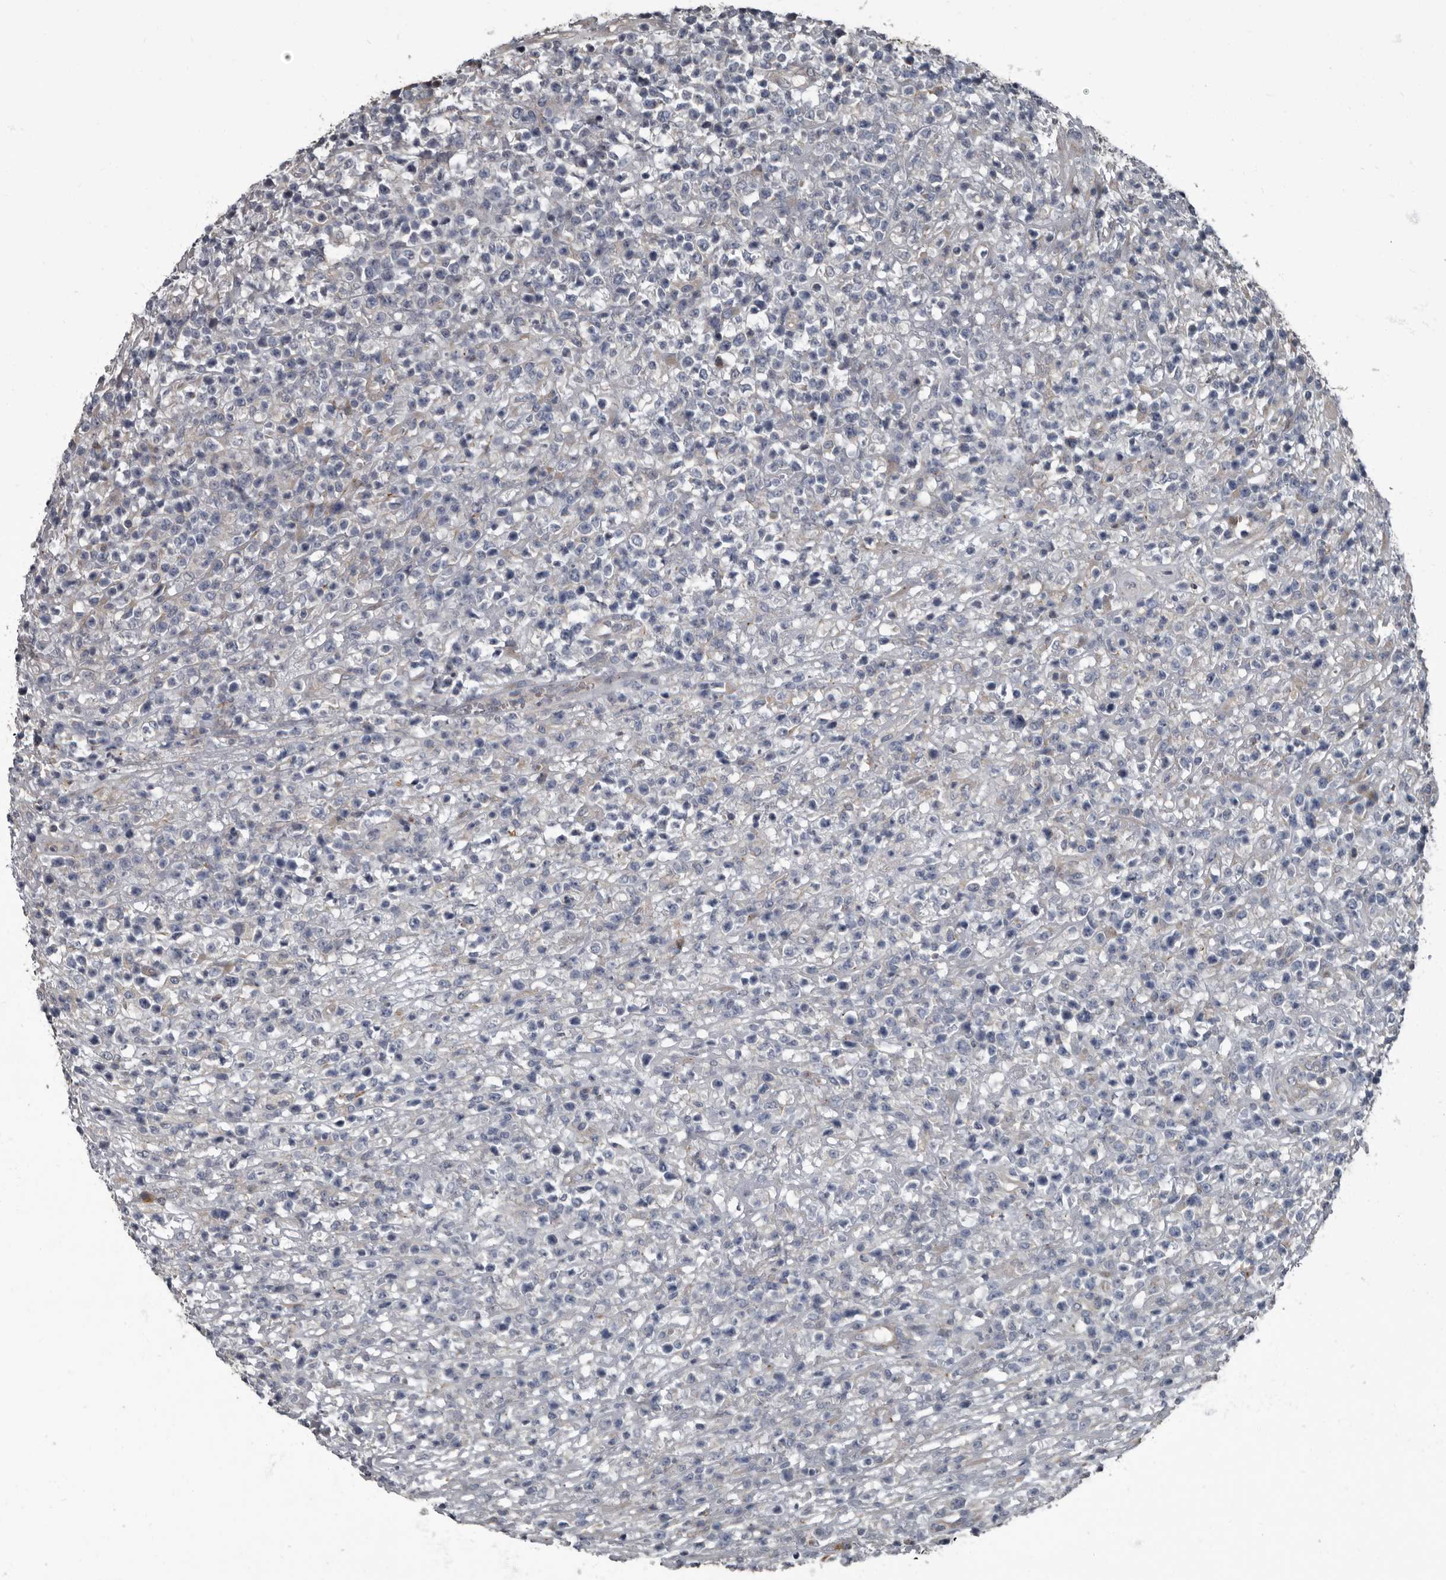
{"staining": {"intensity": "negative", "quantity": "none", "location": "none"}, "tissue": "lymphoma", "cell_type": "Tumor cells", "image_type": "cancer", "snomed": [{"axis": "morphology", "description": "Malignant lymphoma, non-Hodgkin's type, High grade"}, {"axis": "topography", "description": "Colon"}], "caption": "Human malignant lymphoma, non-Hodgkin's type (high-grade) stained for a protein using immunohistochemistry (IHC) demonstrates no expression in tumor cells.", "gene": "TPD52L1", "patient": {"sex": "female", "age": 53}}